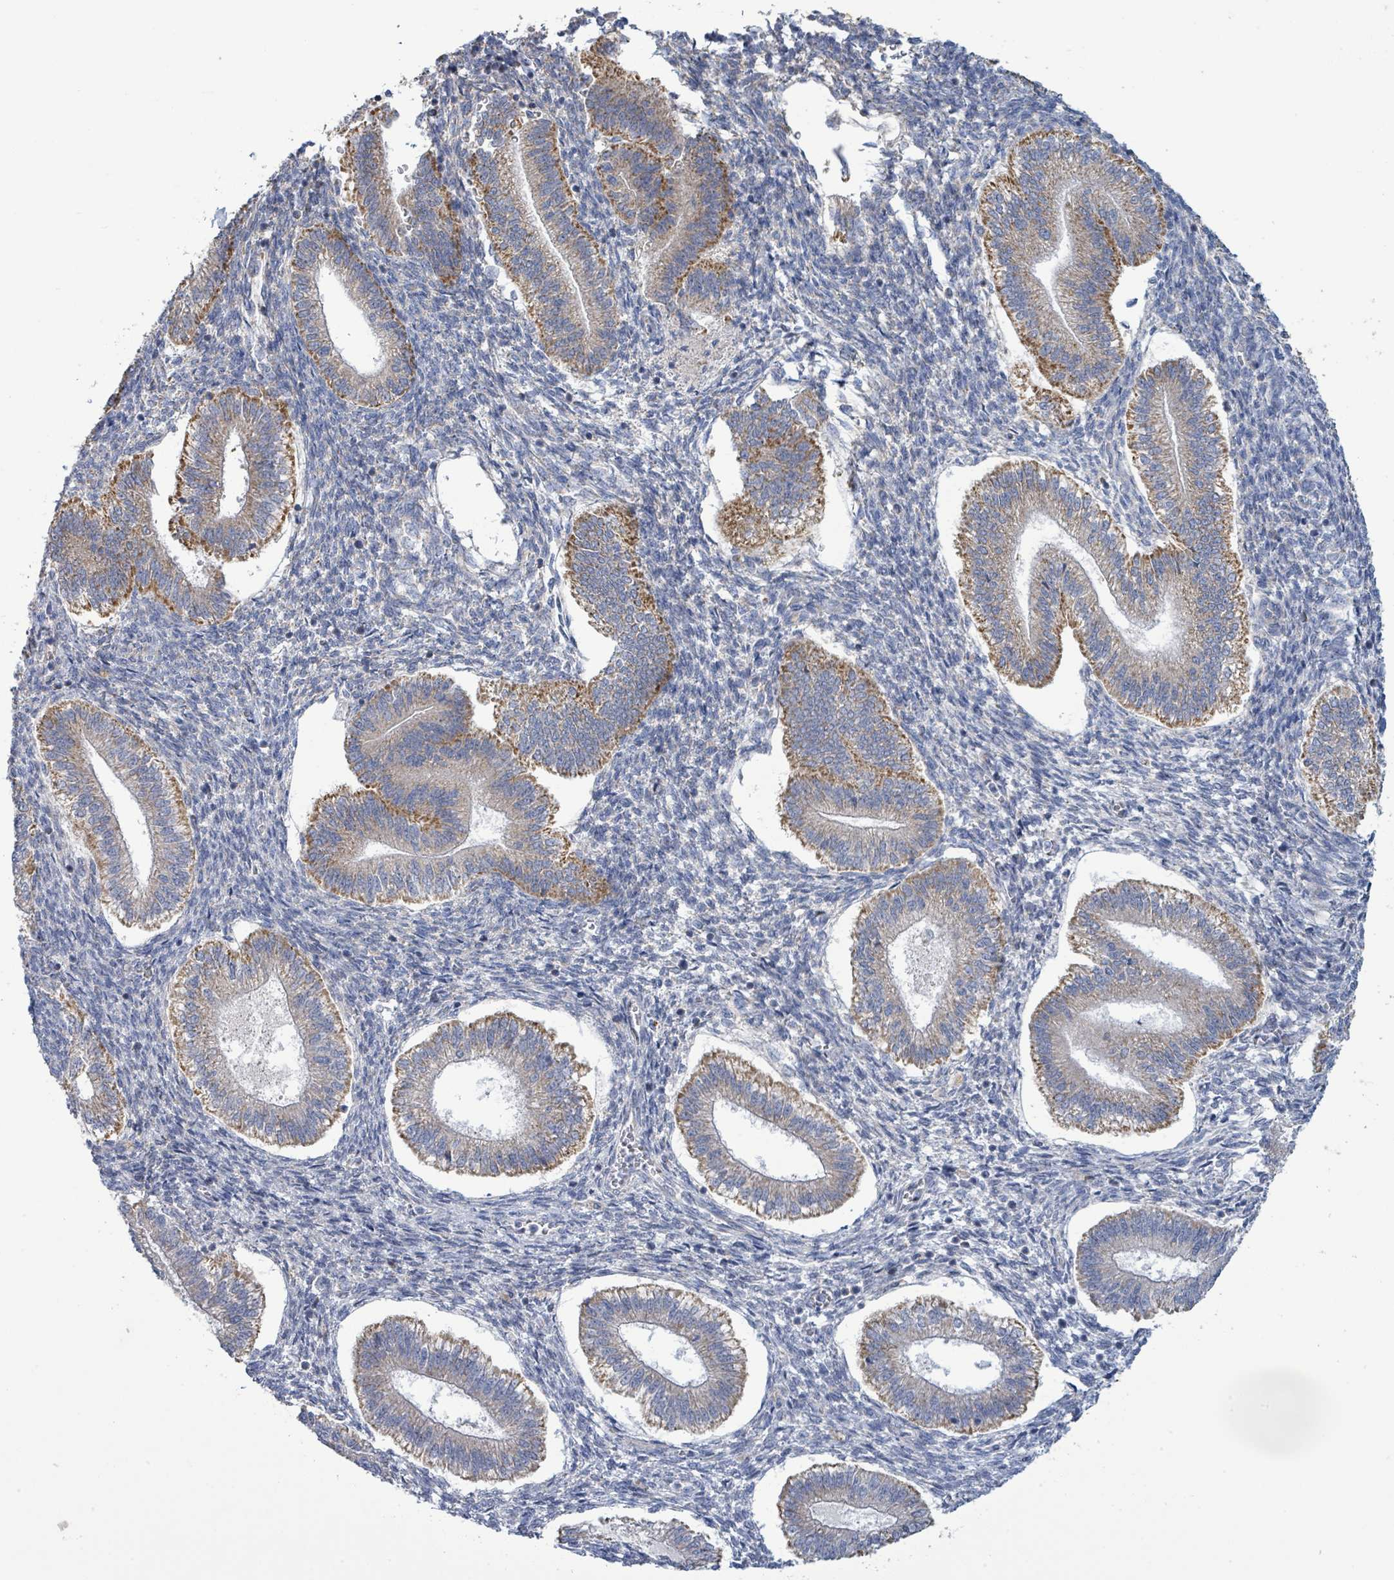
{"staining": {"intensity": "negative", "quantity": "none", "location": "none"}, "tissue": "endometrium", "cell_type": "Cells in endometrial stroma", "image_type": "normal", "snomed": [{"axis": "morphology", "description": "Normal tissue, NOS"}, {"axis": "topography", "description": "Endometrium"}], "caption": "Cells in endometrial stroma show no significant protein expression in benign endometrium. Nuclei are stained in blue.", "gene": "ALG12", "patient": {"sex": "female", "age": 25}}